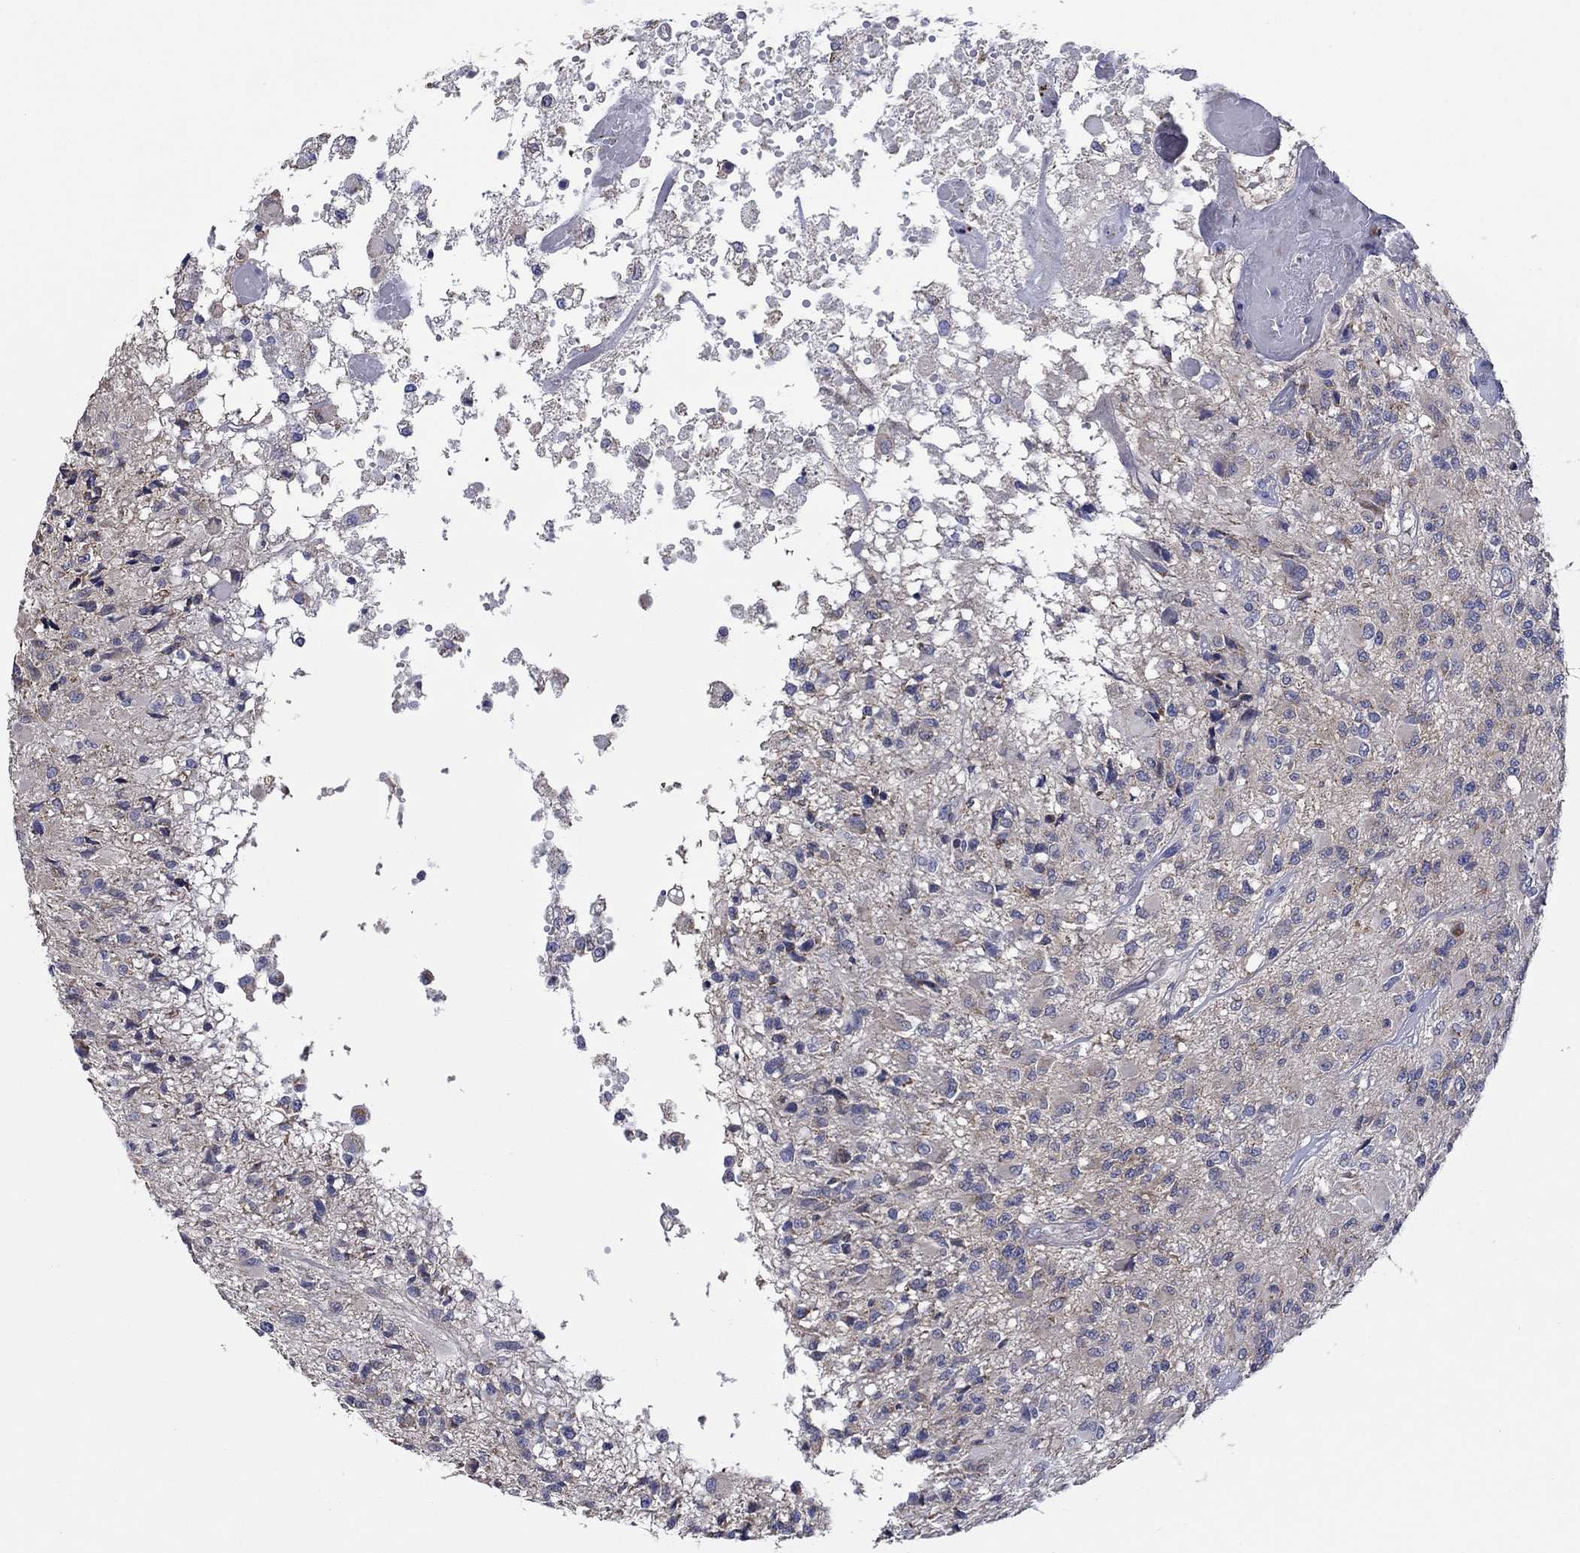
{"staining": {"intensity": "negative", "quantity": "none", "location": "none"}, "tissue": "glioma", "cell_type": "Tumor cells", "image_type": "cancer", "snomed": [{"axis": "morphology", "description": "Glioma, malignant, High grade"}, {"axis": "topography", "description": "Brain"}], "caption": "Immunohistochemistry of malignant high-grade glioma reveals no expression in tumor cells. (Stains: DAB IHC with hematoxylin counter stain, Microscopy: brightfield microscopy at high magnification).", "gene": "CLVS1", "patient": {"sex": "female", "age": 63}}